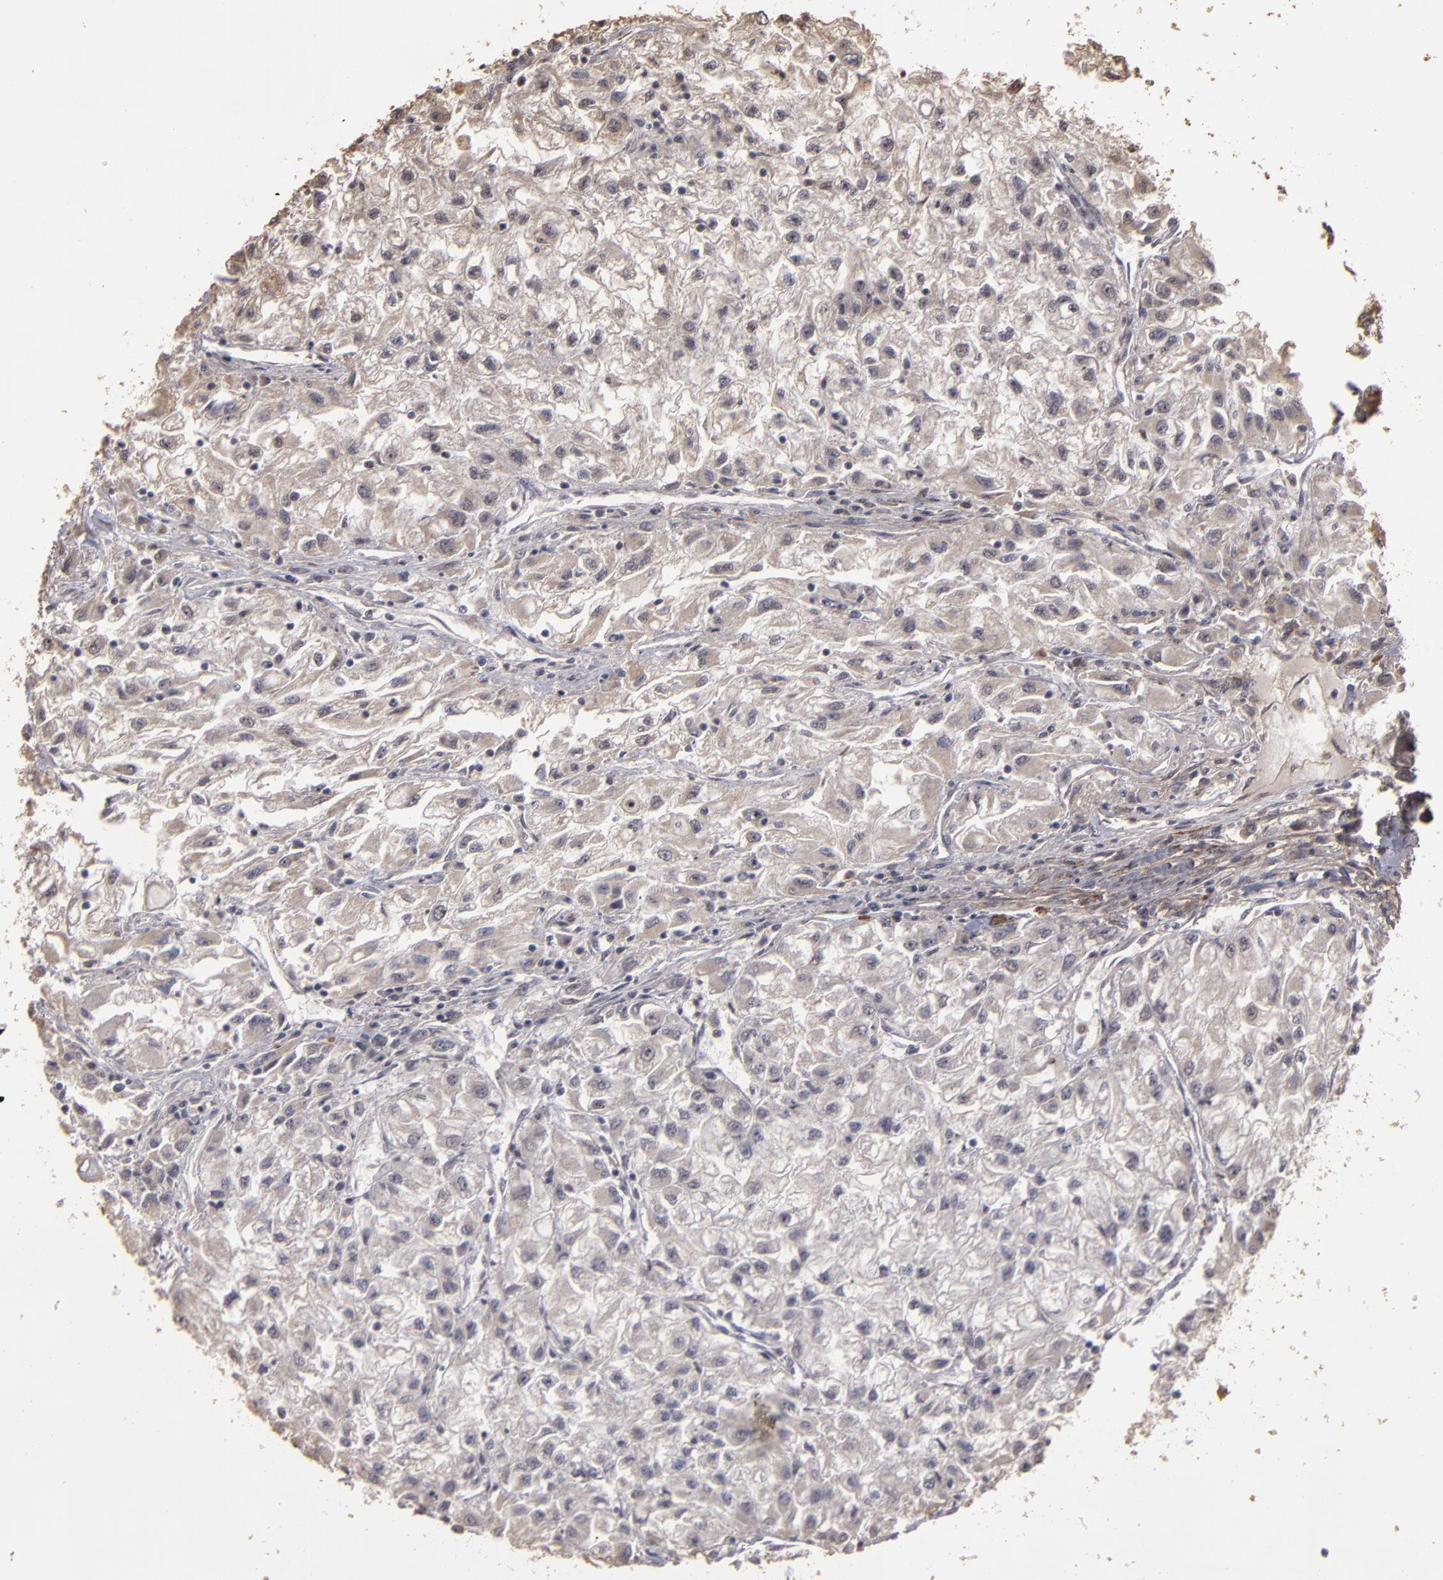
{"staining": {"intensity": "weak", "quantity": ">75%", "location": "cytoplasmic/membranous"}, "tissue": "renal cancer", "cell_type": "Tumor cells", "image_type": "cancer", "snomed": [{"axis": "morphology", "description": "Adenocarcinoma, NOS"}, {"axis": "topography", "description": "Kidney"}], "caption": "Brown immunohistochemical staining in renal cancer (adenocarcinoma) reveals weak cytoplasmic/membranous positivity in about >75% of tumor cells. (brown staining indicates protein expression, while blue staining denotes nuclei).", "gene": "CD55", "patient": {"sex": "male", "age": 59}}